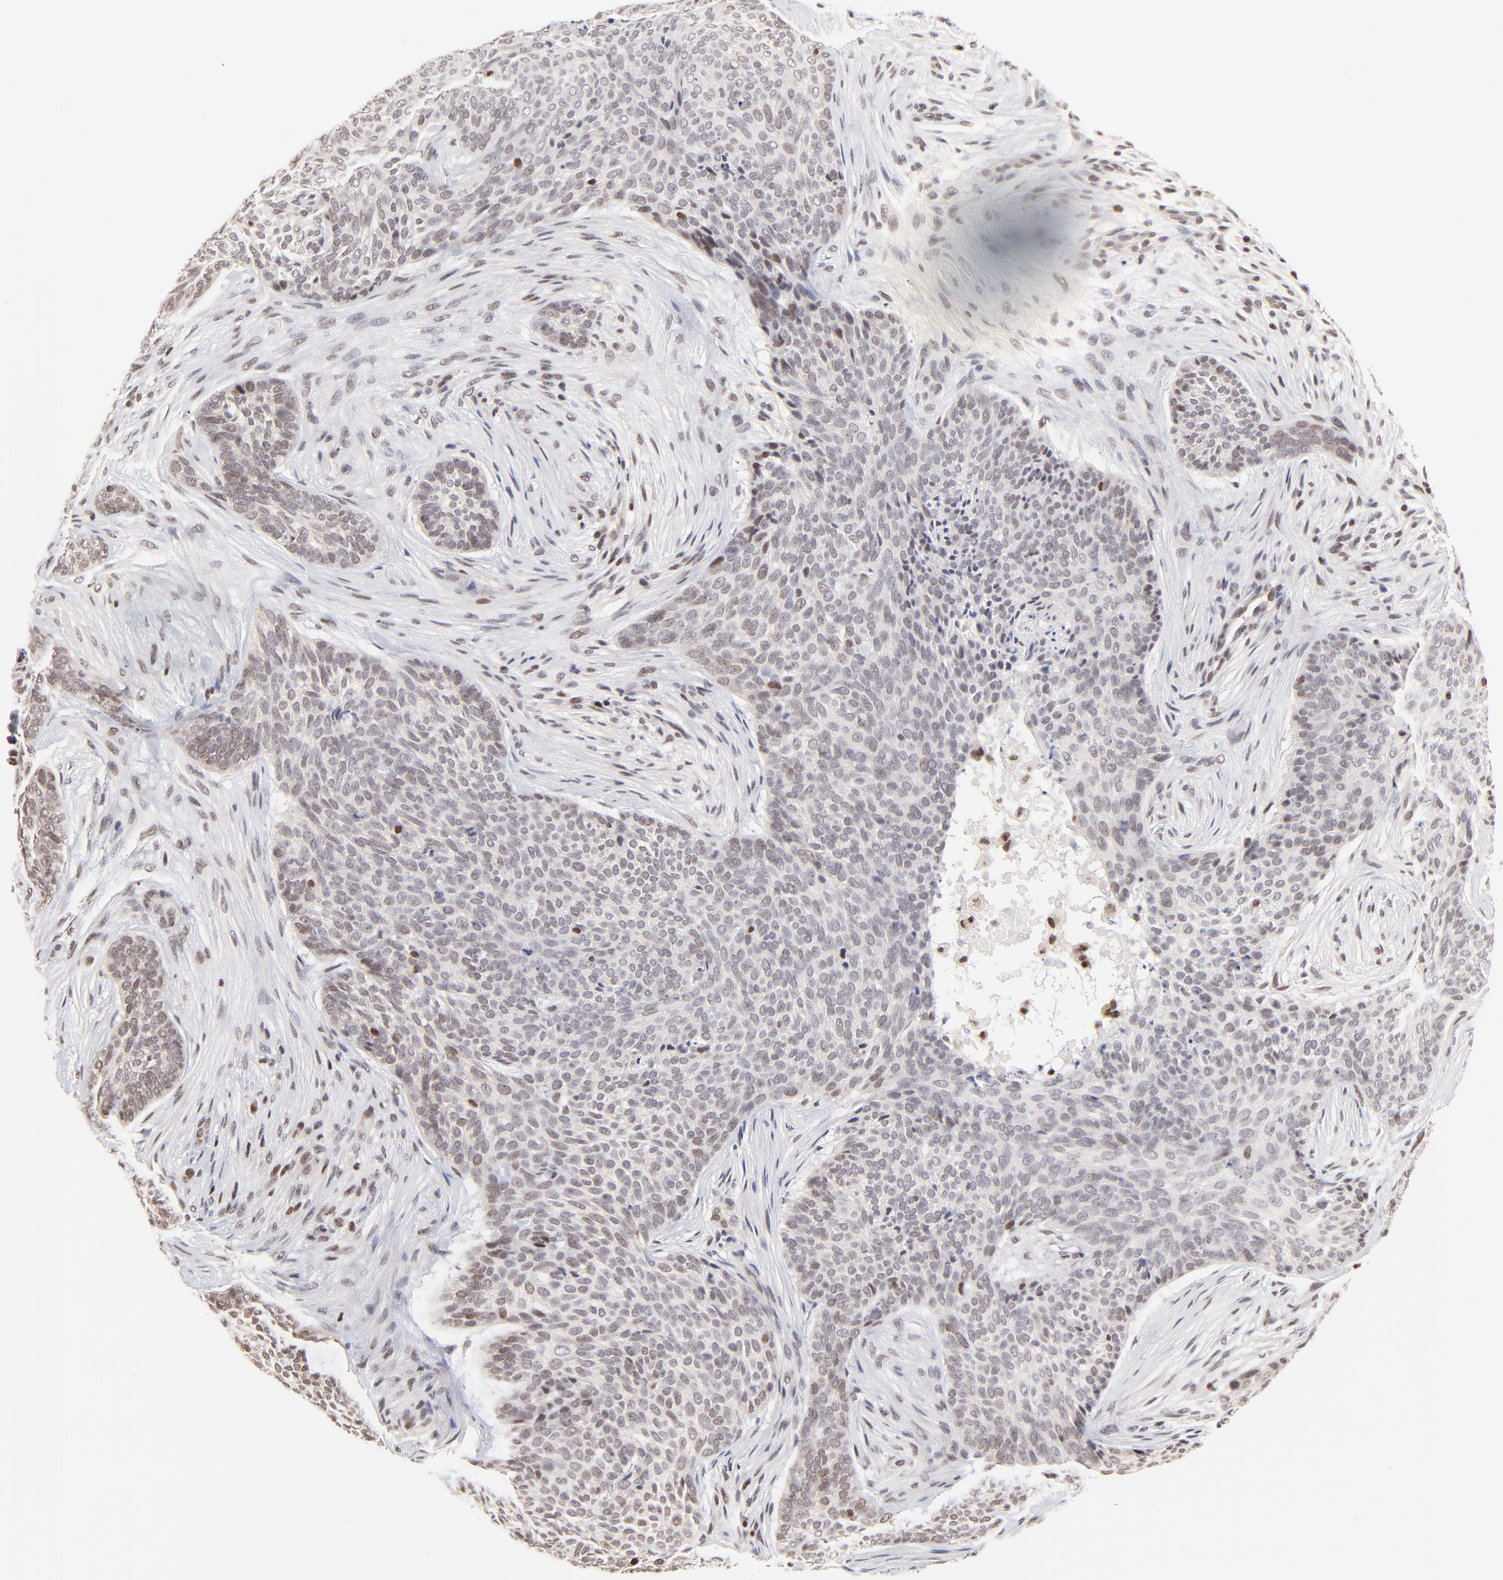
{"staining": {"intensity": "moderate", "quantity": "<25%", "location": "nuclear"}, "tissue": "skin cancer", "cell_type": "Tumor cells", "image_type": "cancer", "snomed": [{"axis": "morphology", "description": "Basal cell carcinoma"}, {"axis": "topography", "description": "Skin"}], "caption": "Skin cancer stained with a protein marker exhibits moderate staining in tumor cells.", "gene": "DSN1", "patient": {"sex": "male", "age": 91}}